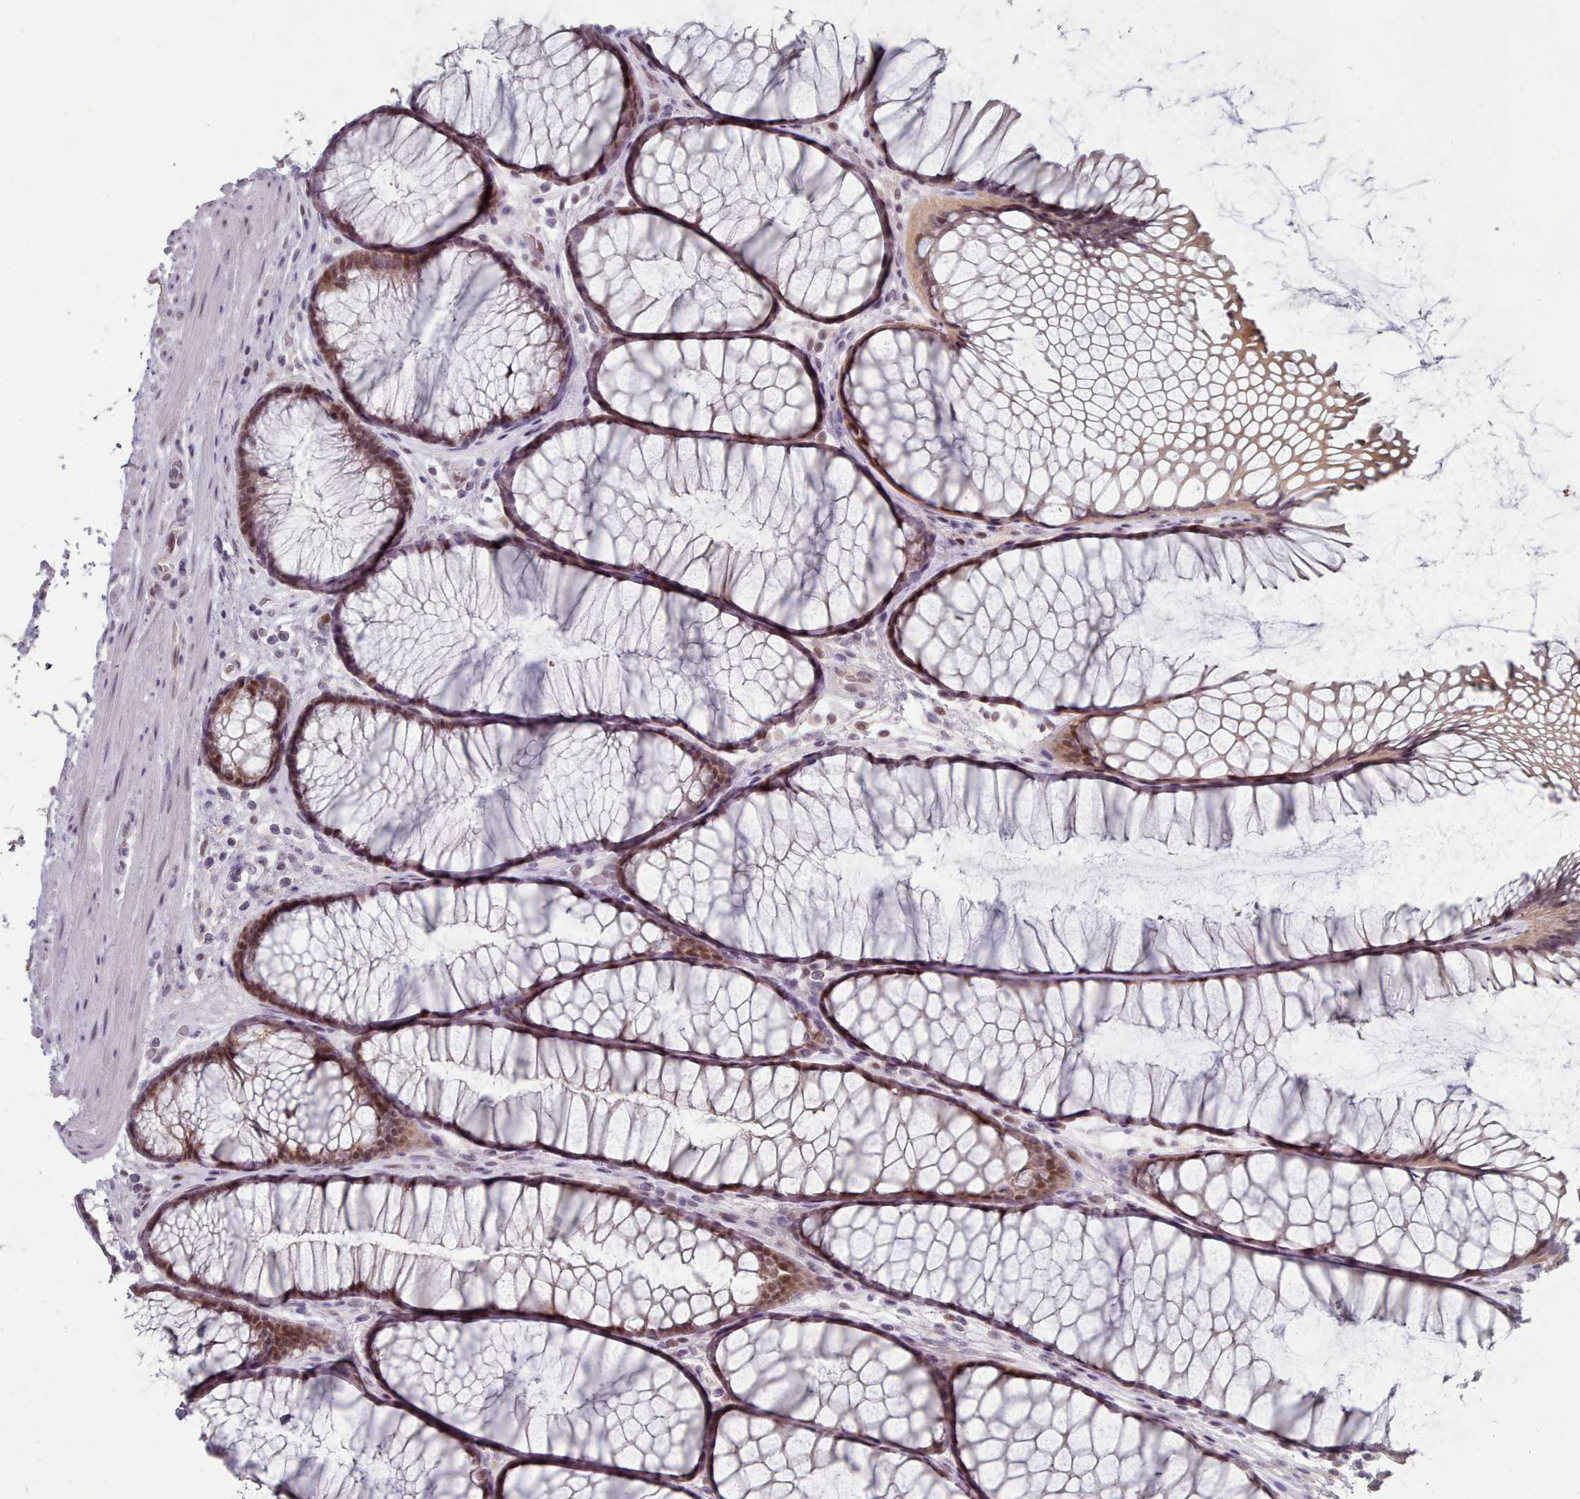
{"staining": {"intensity": "negative", "quantity": "none", "location": "none"}, "tissue": "colon", "cell_type": "Endothelial cells", "image_type": "normal", "snomed": [{"axis": "morphology", "description": "Normal tissue, NOS"}, {"axis": "topography", "description": "Colon"}], "caption": "Human colon stained for a protein using immunohistochemistry (IHC) shows no positivity in endothelial cells.", "gene": "GINS1", "patient": {"sex": "female", "age": 82}}